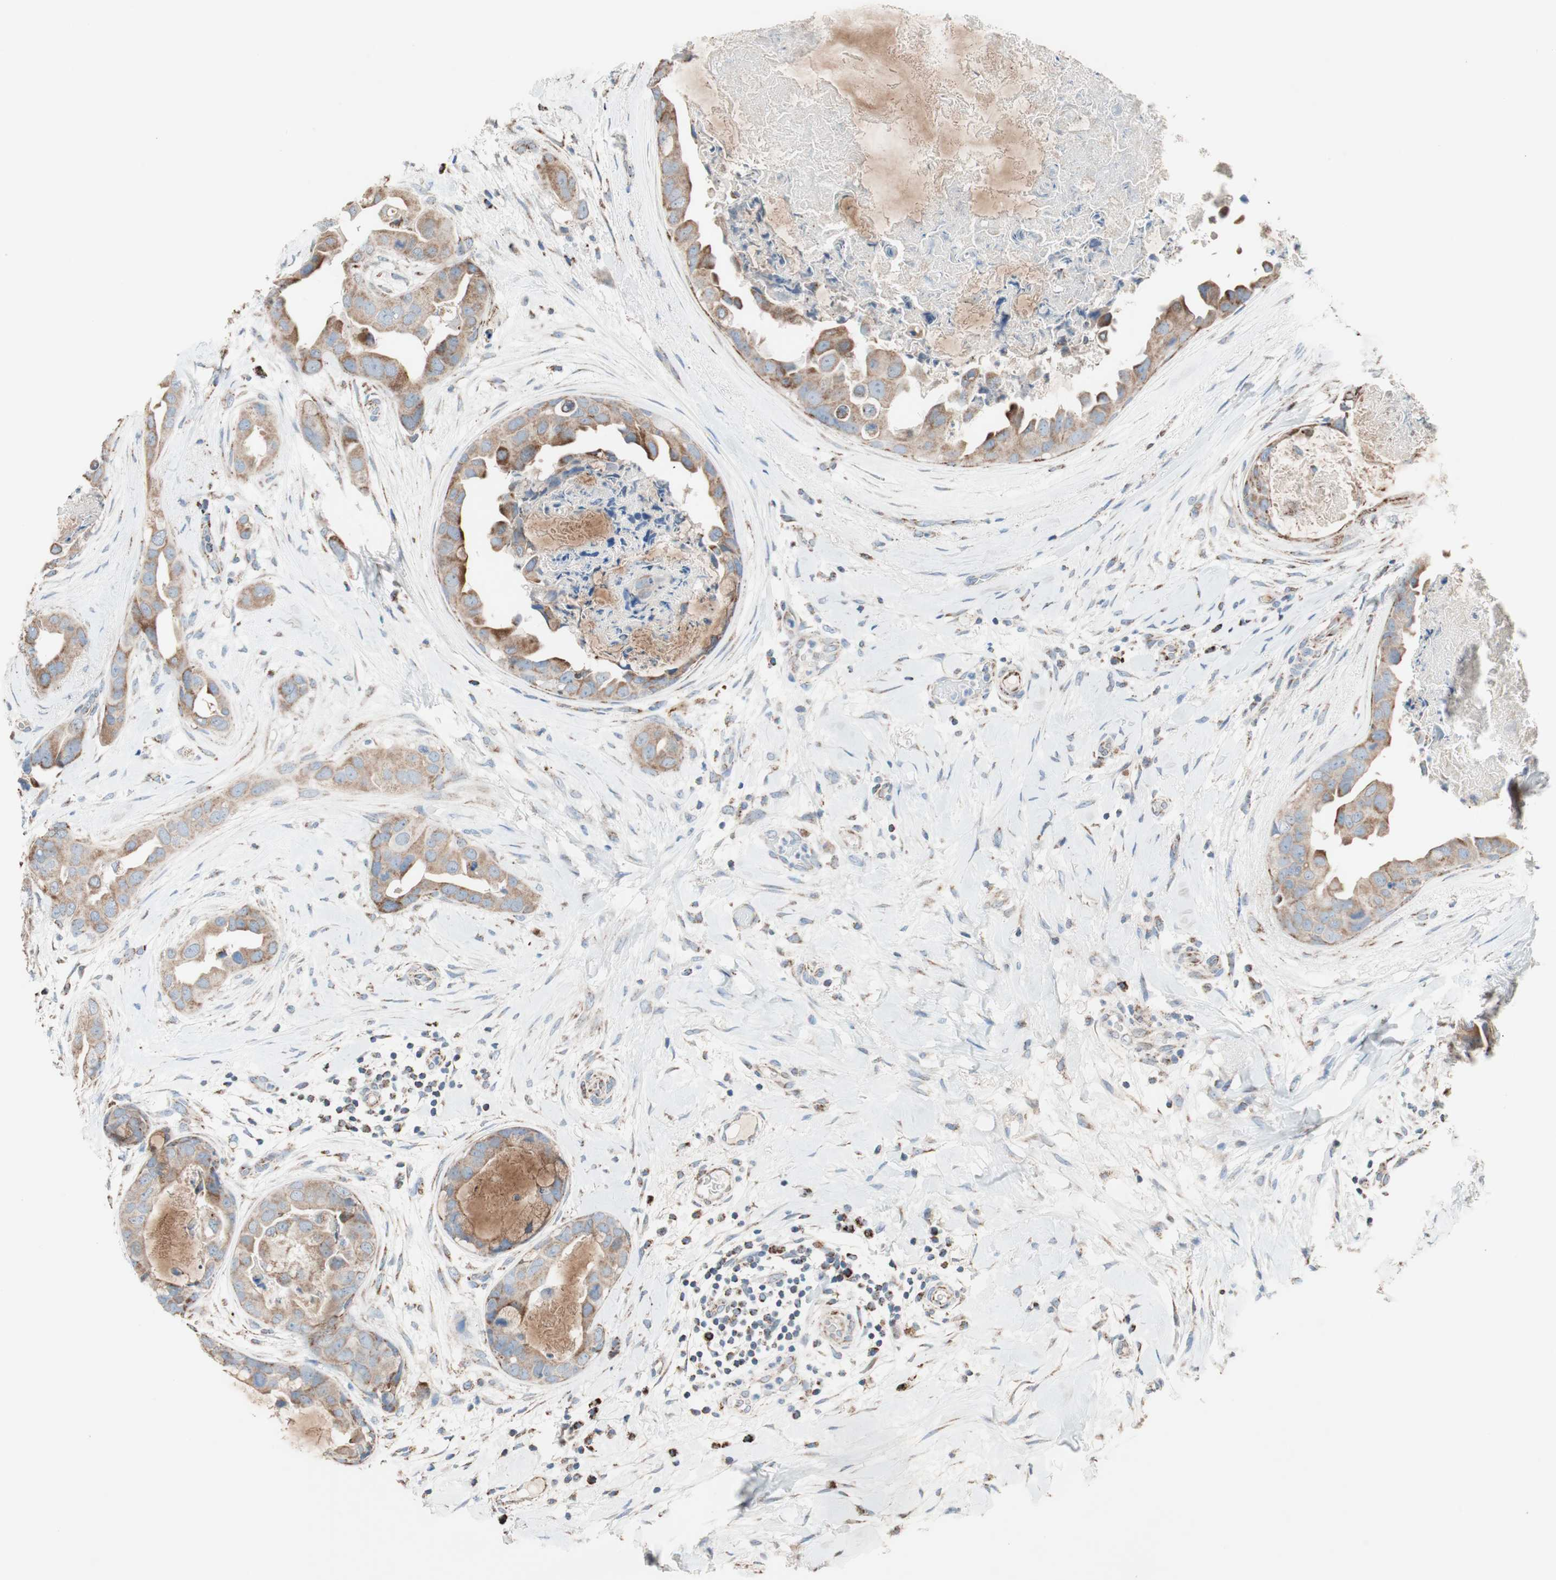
{"staining": {"intensity": "moderate", "quantity": ">75%", "location": "cytoplasmic/membranous"}, "tissue": "breast cancer", "cell_type": "Tumor cells", "image_type": "cancer", "snomed": [{"axis": "morphology", "description": "Duct carcinoma"}, {"axis": "topography", "description": "Breast"}], "caption": "Breast cancer stained for a protein reveals moderate cytoplasmic/membranous positivity in tumor cells.", "gene": "PCSK4", "patient": {"sex": "female", "age": 40}}